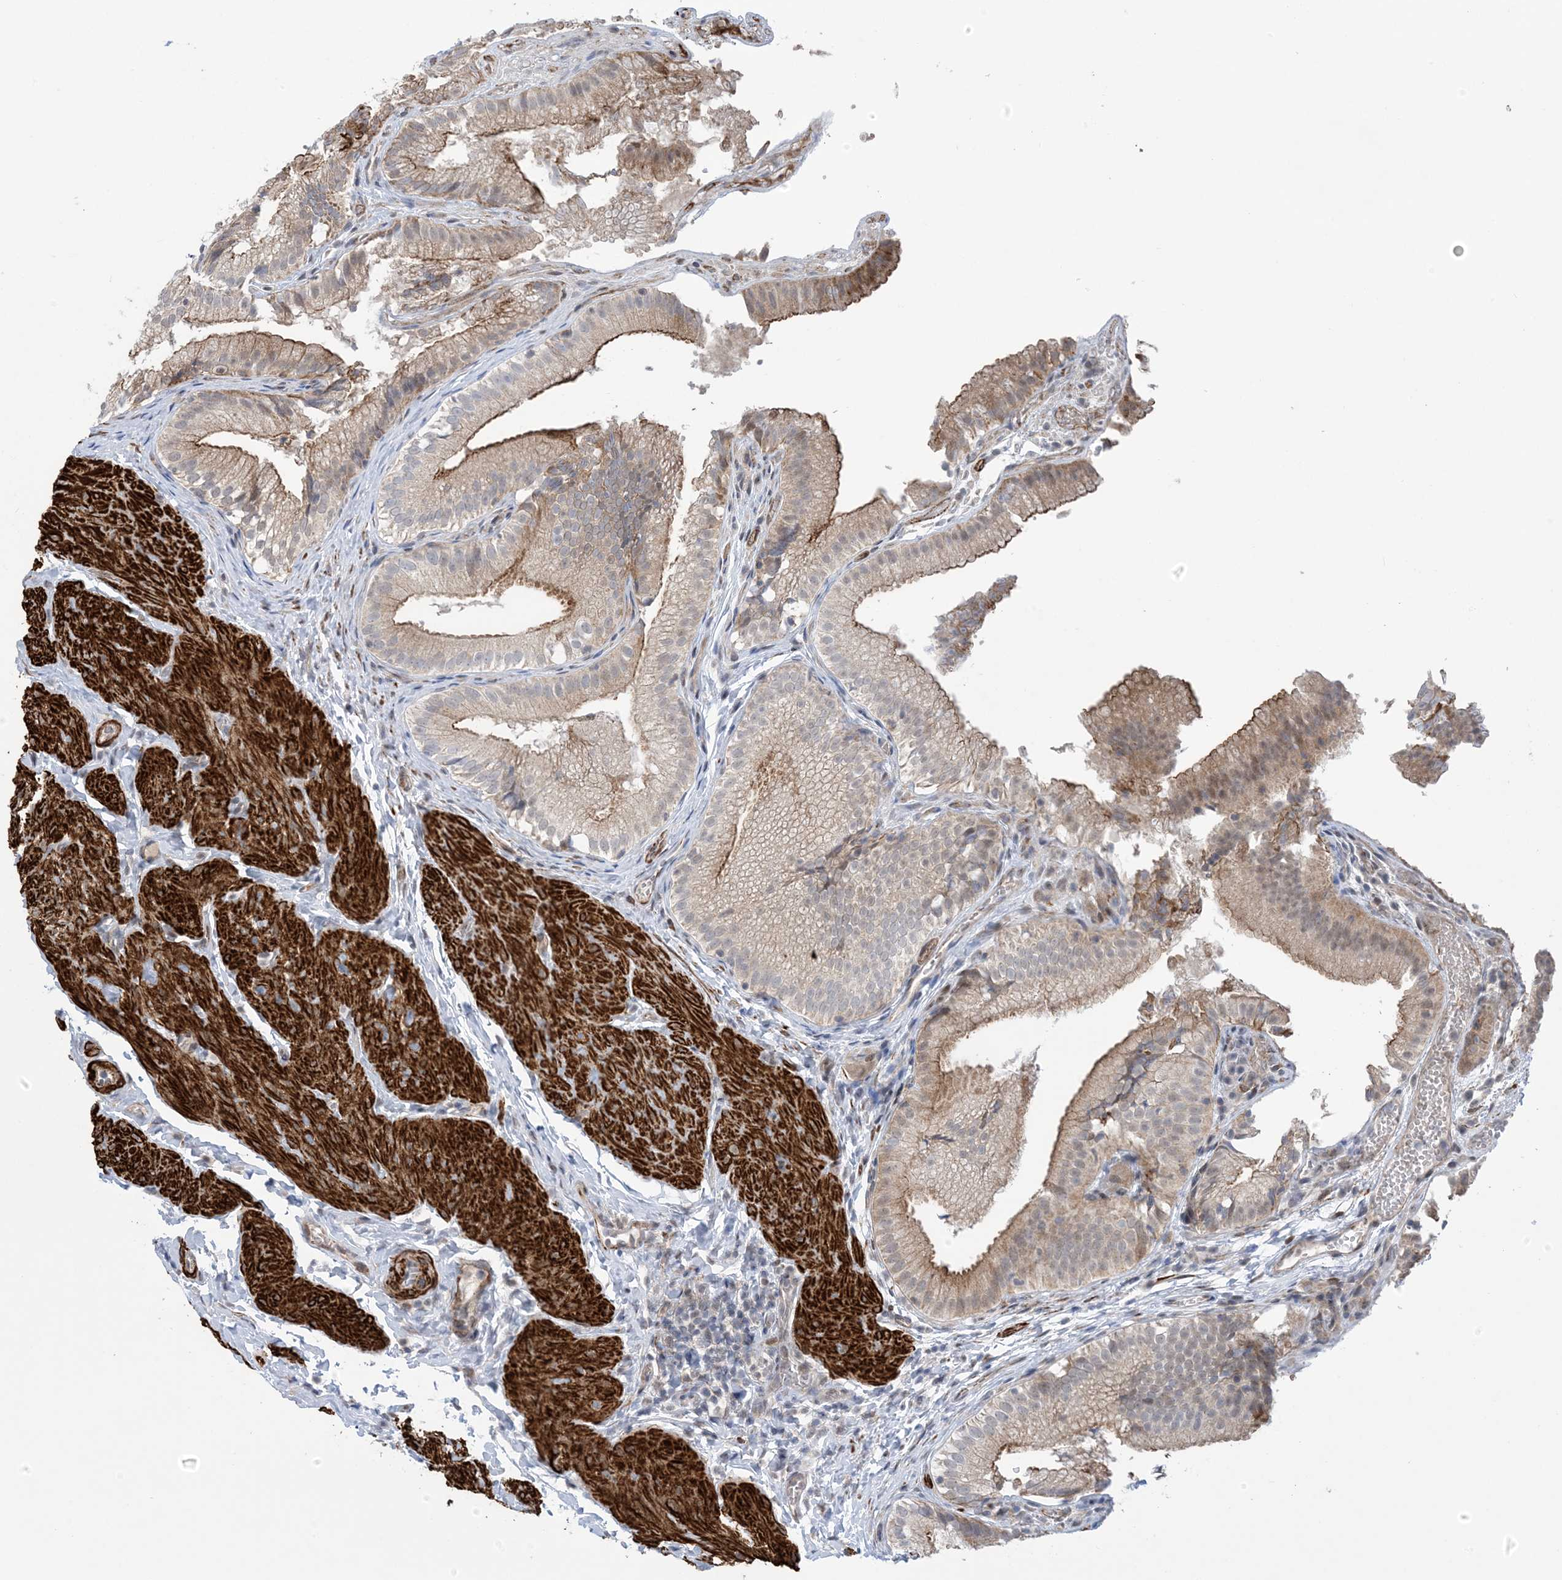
{"staining": {"intensity": "moderate", "quantity": "25%-75%", "location": "cytoplasmic/membranous"}, "tissue": "gallbladder", "cell_type": "Glandular cells", "image_type": "normal", "snomed": [{"axis": "morphology", "description": "Normal tissue, NOS"}, {"axis": "topography", "description": "Gallbladder"}], "caption": "Protein expression analysis of benign human gallbladder reveals moderate cytoplasmic/membranous expression in about 25%-75% of glandular cells.", "gene": "ZNF8", "patient": {"sex": "female", "age": 30}}